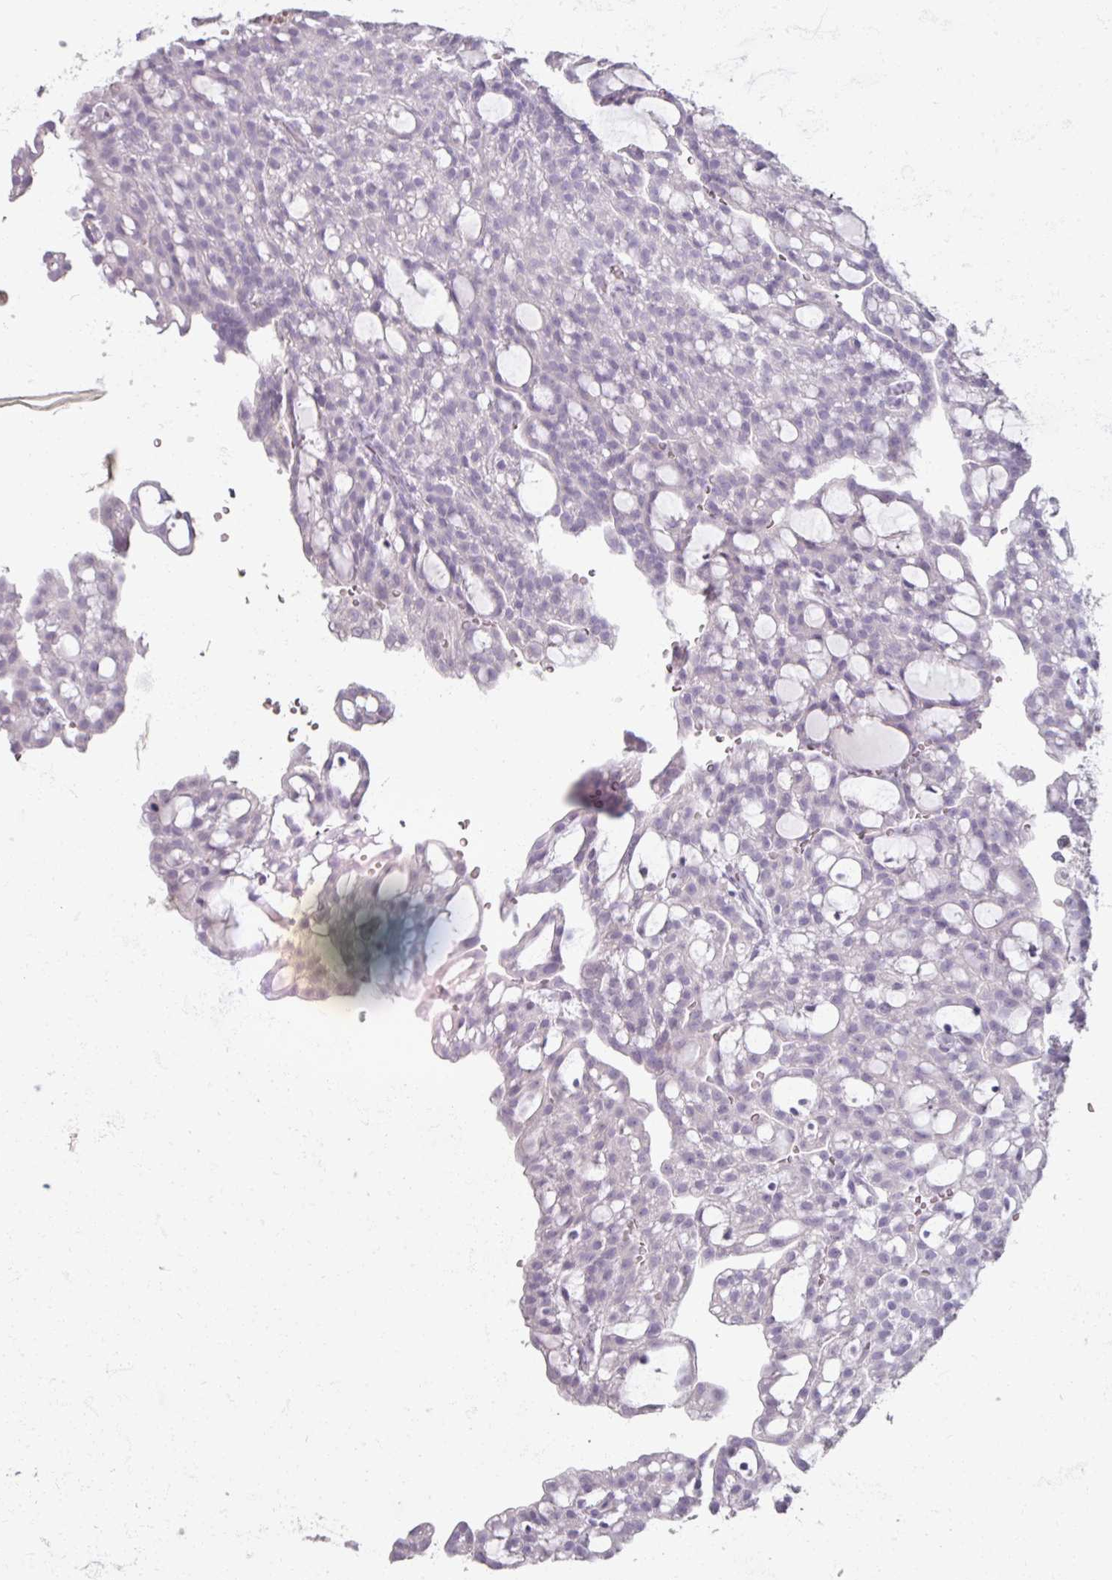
{"staining": {"intensity": "negative", "quantity": "none", "location": "none"}, "tissue": "renal cancer", "cell_type": "Tumor cells", "image_type": "cancer", "snomed": [{"axis": "morphology", "description": "Adenocarcinoma, NOS"}, {"axis": "topography", "description": "Kidney"}], "caption": "Renal cancer (adenocarcinoma) stained for a protein using immunohistochemistry (IHC) shows no expression tumor cells.", "gene": "TG", "patient": {"sex": "male", "age": 63}}